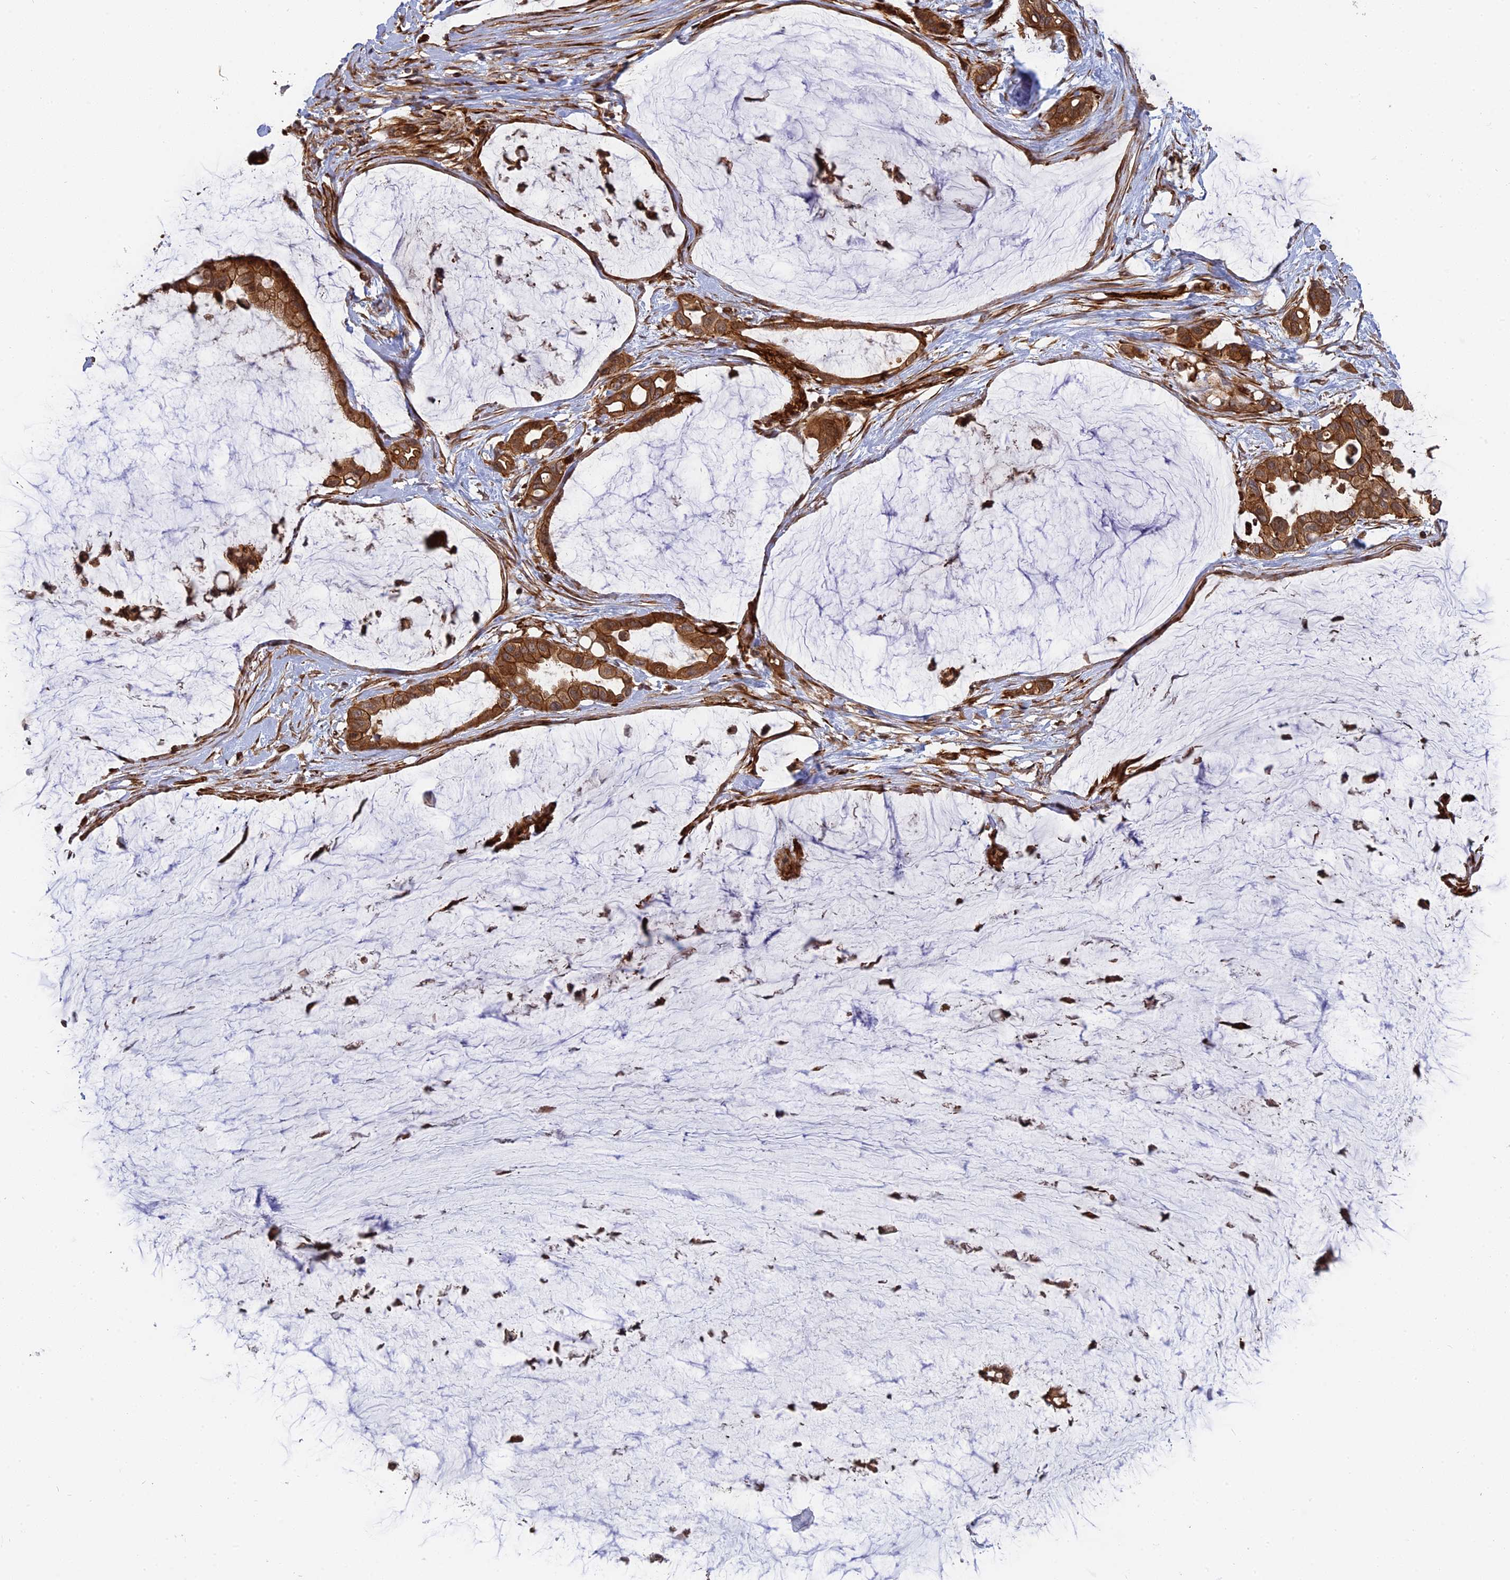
{"staining": {"intensity": "strong", "quantity": ">75%", "location": "cytoplasmic/membranous"}, "tissue": "ovarian cancer", "cell_type": "Tumor cells", "image_type": "cancer", "snomed": [{"axis": "morphology", "description": "Cystadenocarcinoma, mucinous, NOS"}, {"axis": "topography", "description": "Ovary"}], "caption": "Immunohistochemical staining of mucinous cystadenocarcinoma (ovarian) demonstrates high levels of strong cytoplasmic/membranous protein staining in about >75% of tumor cells. (DAB (3,3'-diaminobenzidine) IHC with brightfield microscopy, high magnification).", "gene": "PHLDB3", "patient": {"sex": "female", "age": 39}}